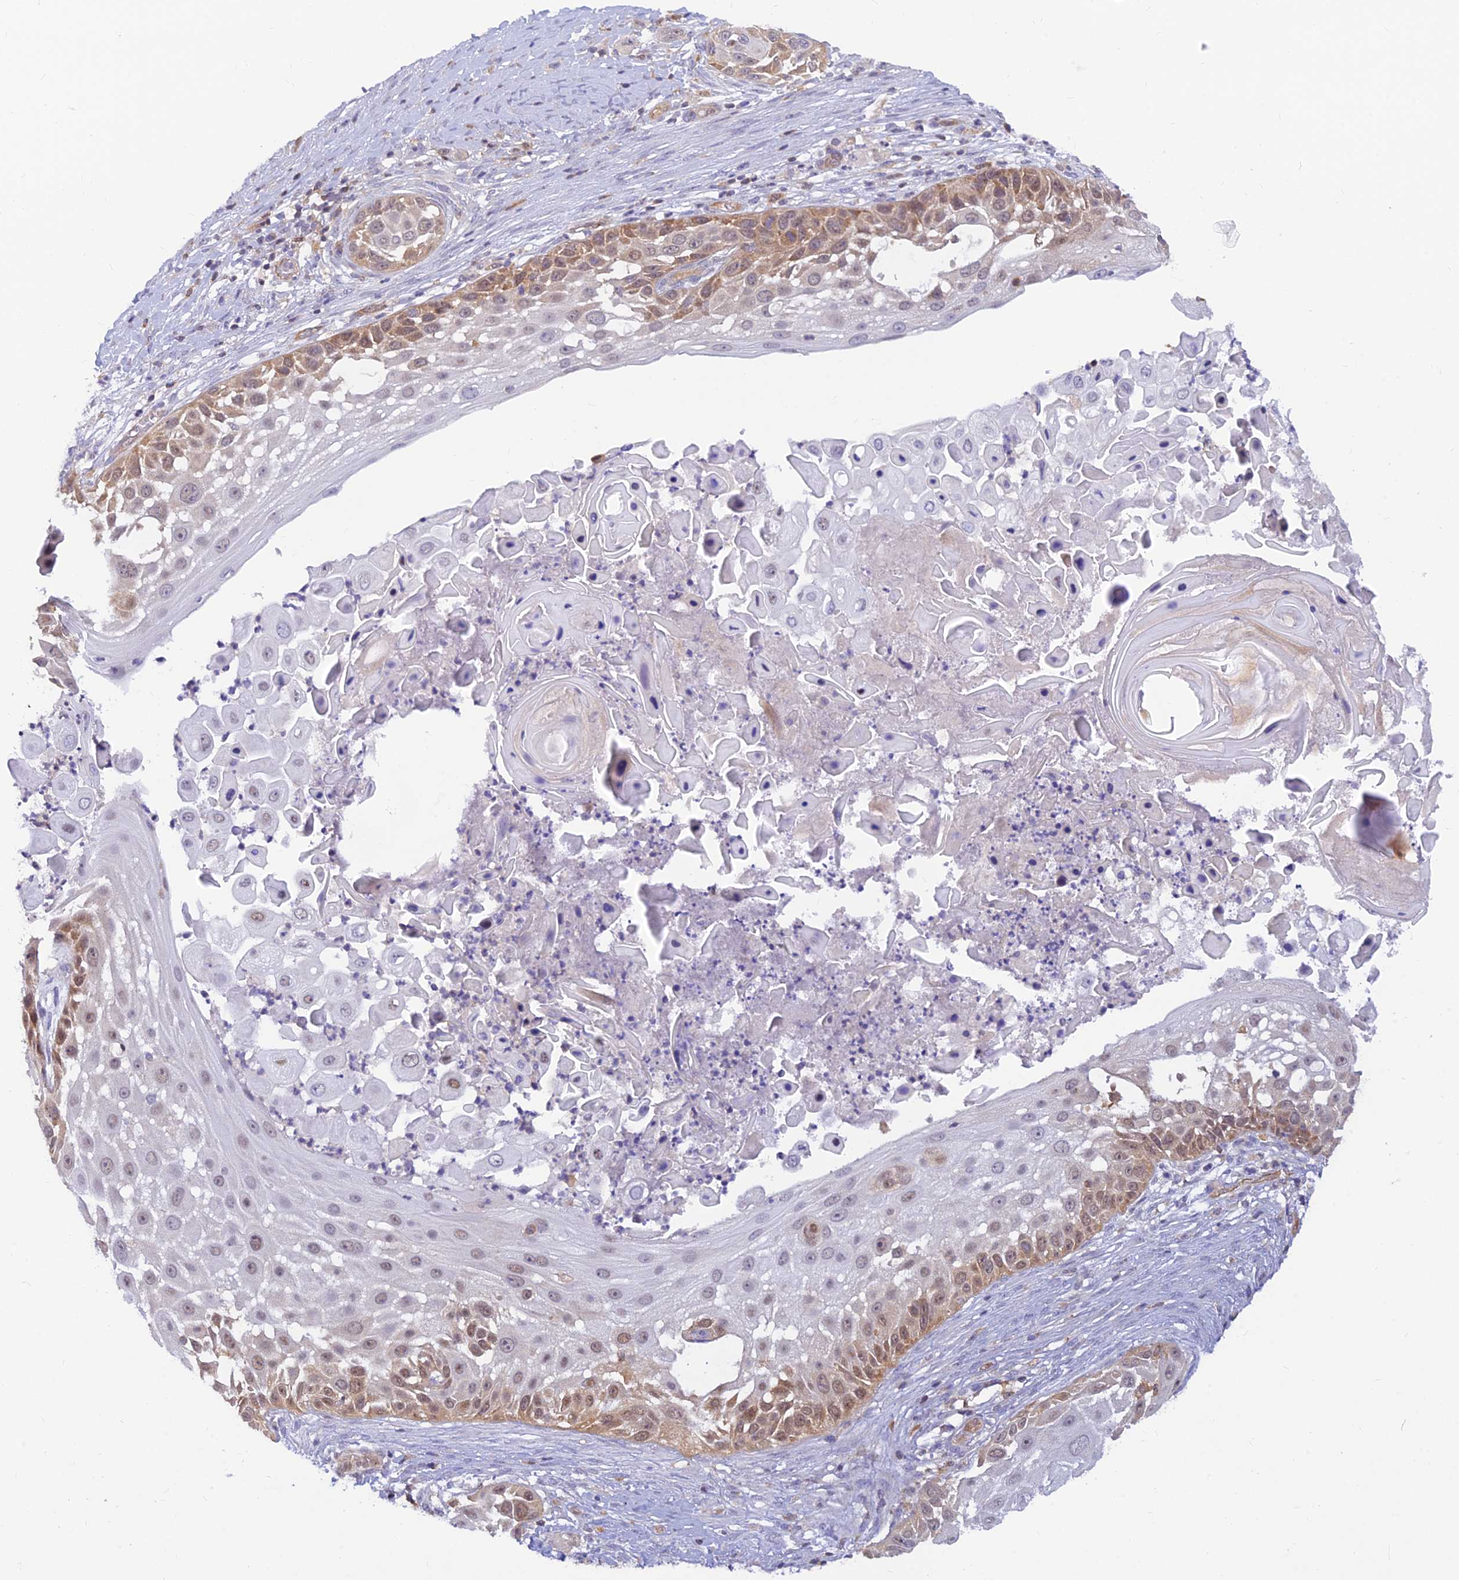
{"staining": {"intensity": "moderate", "quantity": "25%-75%", "location": "cytoplasmic/membranous"}, "tissue": "skin cancer", "cell_type": "Tumor cells", "image_type": "cancer", "snomed": [{"axis": "morphology", "description": "Squamous cell carcinoma, NOS"}, {"axis": "topography", "description": "Skin"}], "caption": "Immunohistochemistry photomicrograph of skin cancer (squamous cell carcinoma) stained for a protein (brown), which reveals medium levels of moderate cytoplasmic/membranous staining in approximately 25%-75% of tumor cells.", "gene": "LYSMD2", "patient": {"sex": "female", "age": 44}}